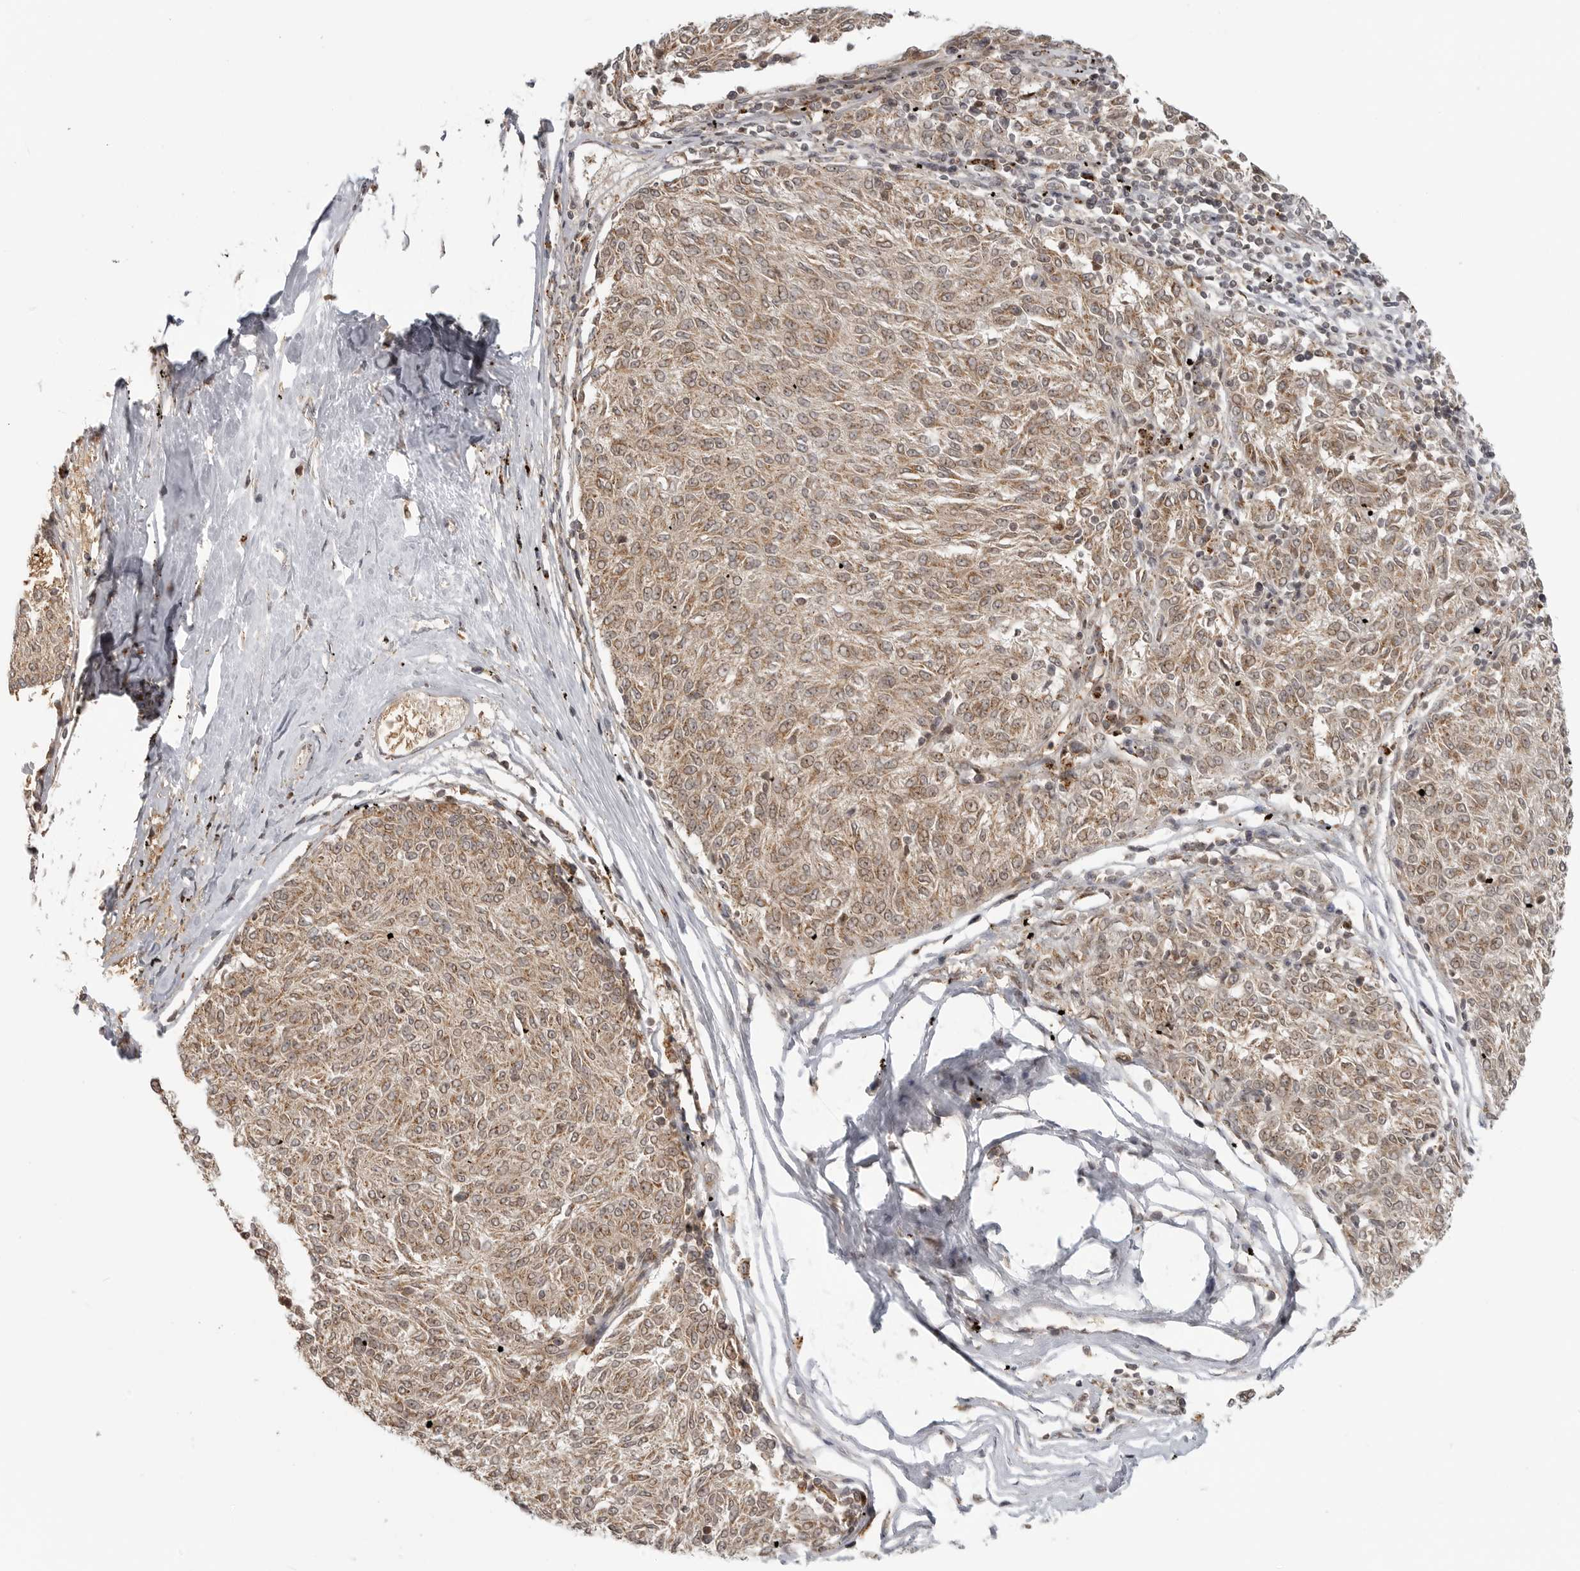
{"staining": {"intensity": "weak", "quantity": ">75%", "location": "cytoplasmic/membranous"}, "tissue": "melanoma", "cell_type": "Tumor cells", "image_type": "cancer", "snomed": [{"axis": "morphology", "description": "Malignant melanoma, NOS"}, {"axis": "topography", "description": "Skin"}], "caption": "Protein expression by IHC reveals weak cytoplasmic/membranous positivity in about >75% of tumor cells in melanoma.", "gene": "COPA", "patient": {"sex": "female", "age": 72}}